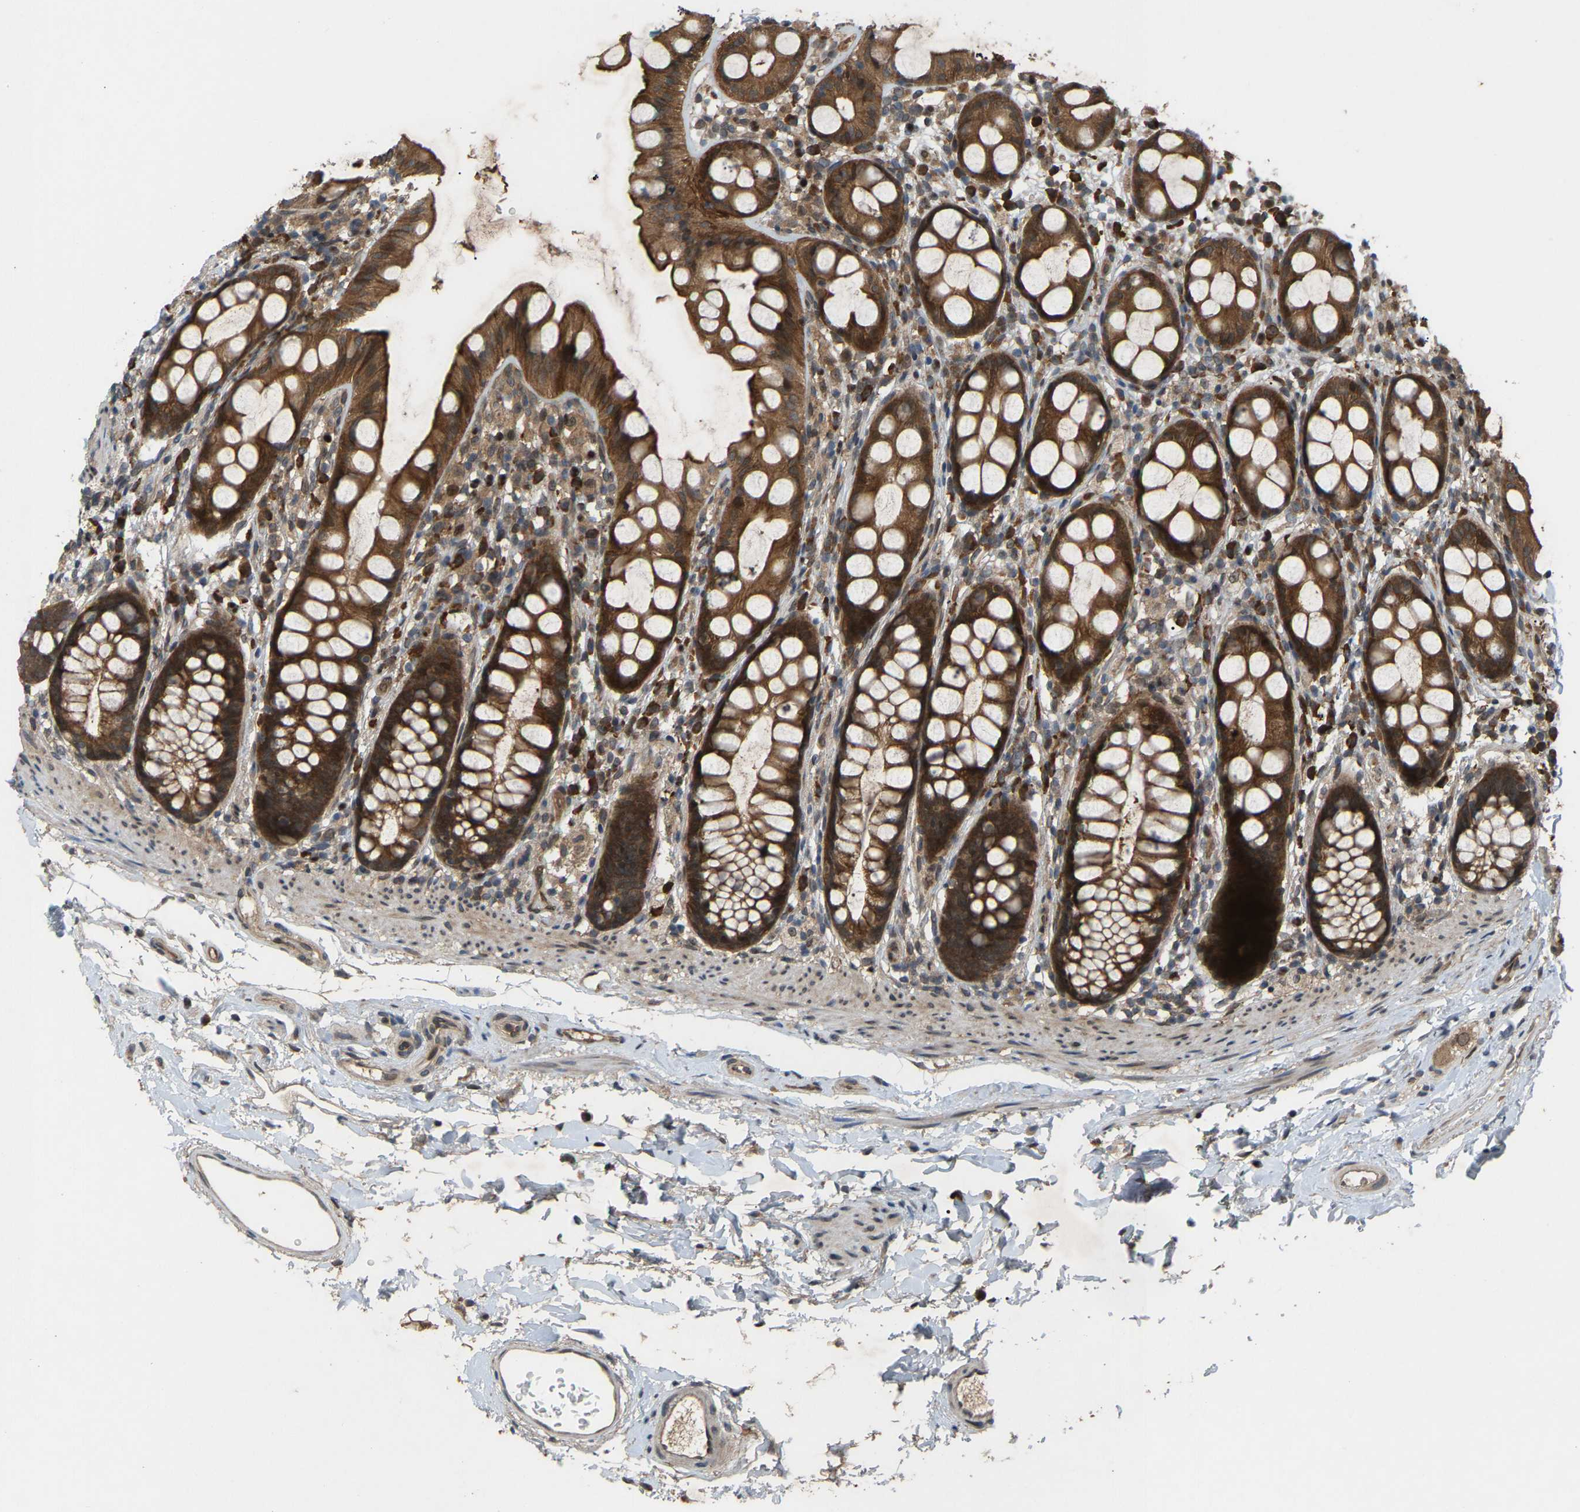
{"staining": {"intensity": "strong", "quantity": ">75%", "location": "cytoplasmic/membranous"}, "tissue": "rectum", "cell_type": "Glandular cells", "image_type": "normal", "snomed": [{"axis": "morphology", "description": "Normal tissue, NOS"}, {"axis": "topography", "description": "Rectum"}], "caption": "The photomicrograph reveals staining of normal rectum, revealing strong cytoplasmic/membranous protein staining (brown color) within glandular cells. The staining is performed using DAB brown chromogen to label protein expression. The nuclei are counter-stained blue using hematoxylin.", "gene": "CROT", "patient": {"sex": "female", "age": 65}}